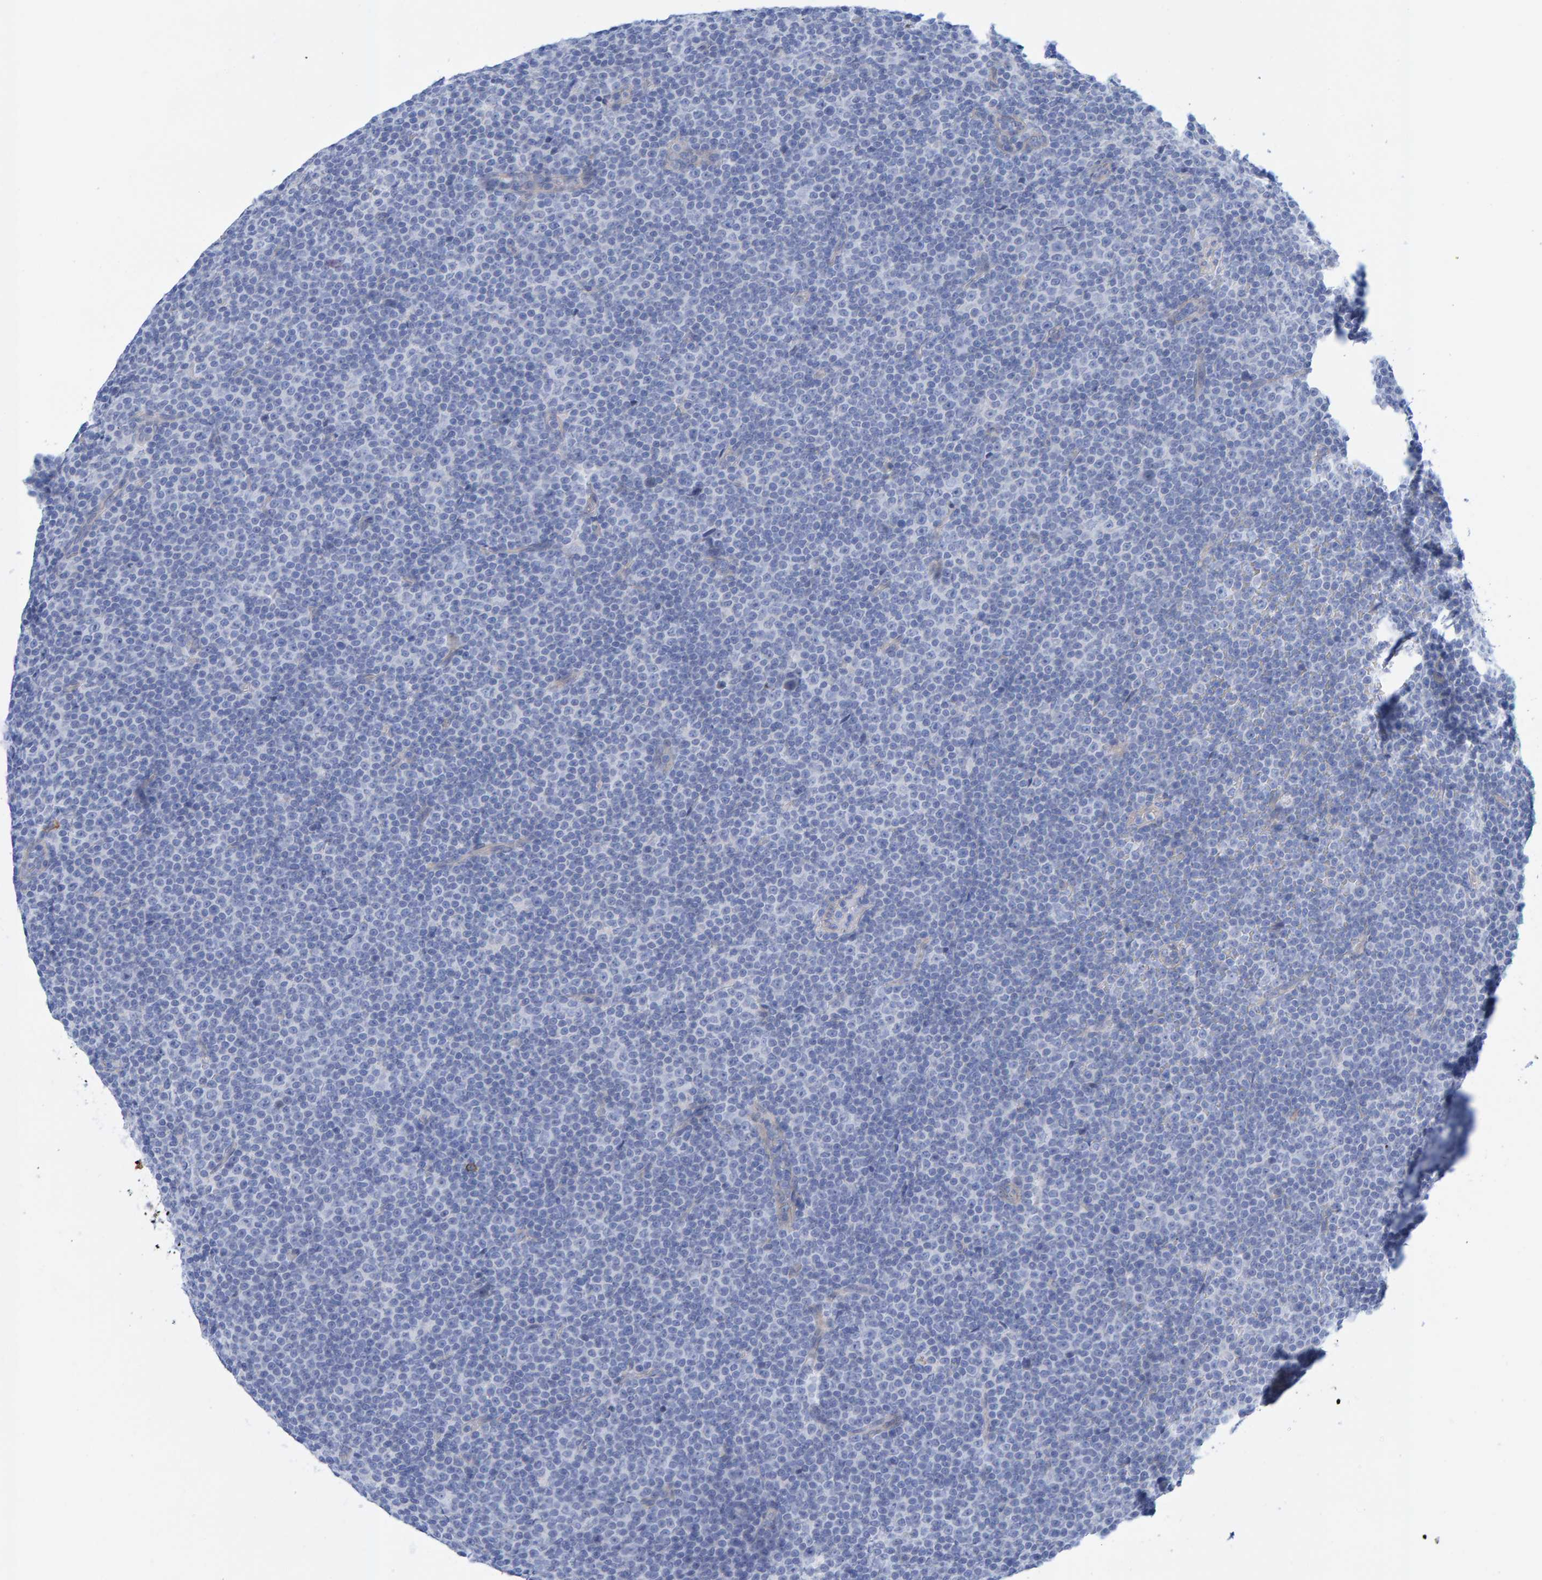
{"staining": {"intensity": "negative", "quantity": "none", "location": "none"}, "tissue": "lymphoma", "cell_type": "Tumor cells", "image_type": "cancer", "snomed": [{"axis": "morphology", "description": "Malignant lymphoma, non-Hodgkin's type, Low grade"}, {"axis": "topography", "description": "Lymph node"}], "caption": "Malignant lymphoma, non-Hodgkin's type (low-grade) was stained to show a protein in brown. There is no significant expression in tumor cells.", "gene": "JAKMIP3", "patient": {"sex": "female", "age": 67}}